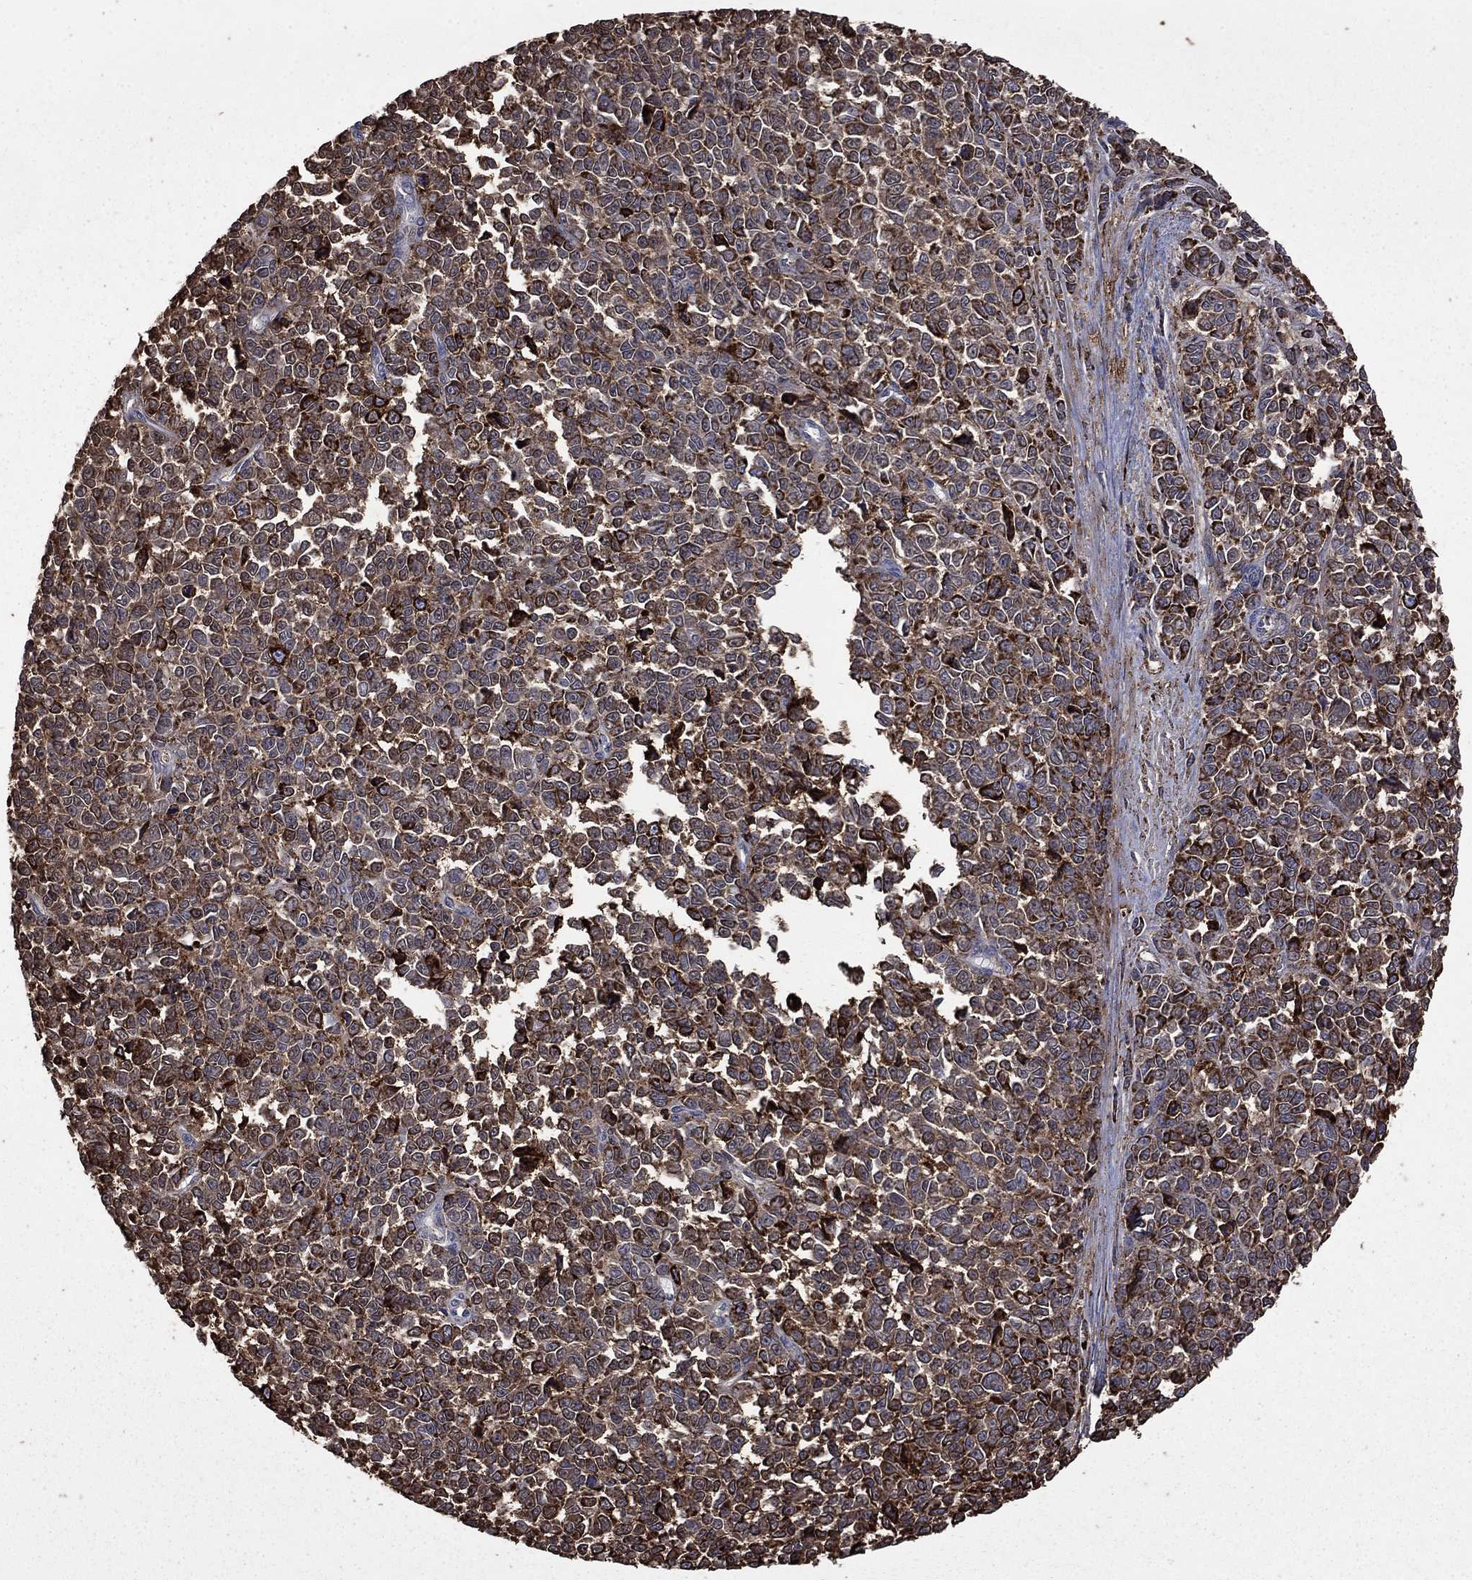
{"staining": {"intensity": "moderate", "quantity": "25%-75%", "location": "cytoplasmic/membranous"}, "tissue": "melanoma", "cell_type": "Tumor cells", "image_type": "cancer", "snomed": [{"axis": "morphology", "description": "Malignant melanoma, NOS"}, {"axis": "topography", "description": "Skin"}], "caption": "Melanoma was stained to show a protein in brown. There is medium levels of moderate cytoplasmic/membranous positivity in about 25%-75% of tumor cells. The protein is stained brown, and the nuclei are stained in blue (DAB IHC with brightfield microscopy, high magnification).", "gene": "PLAU", "patient": {"sex": "female", "age": 95}}